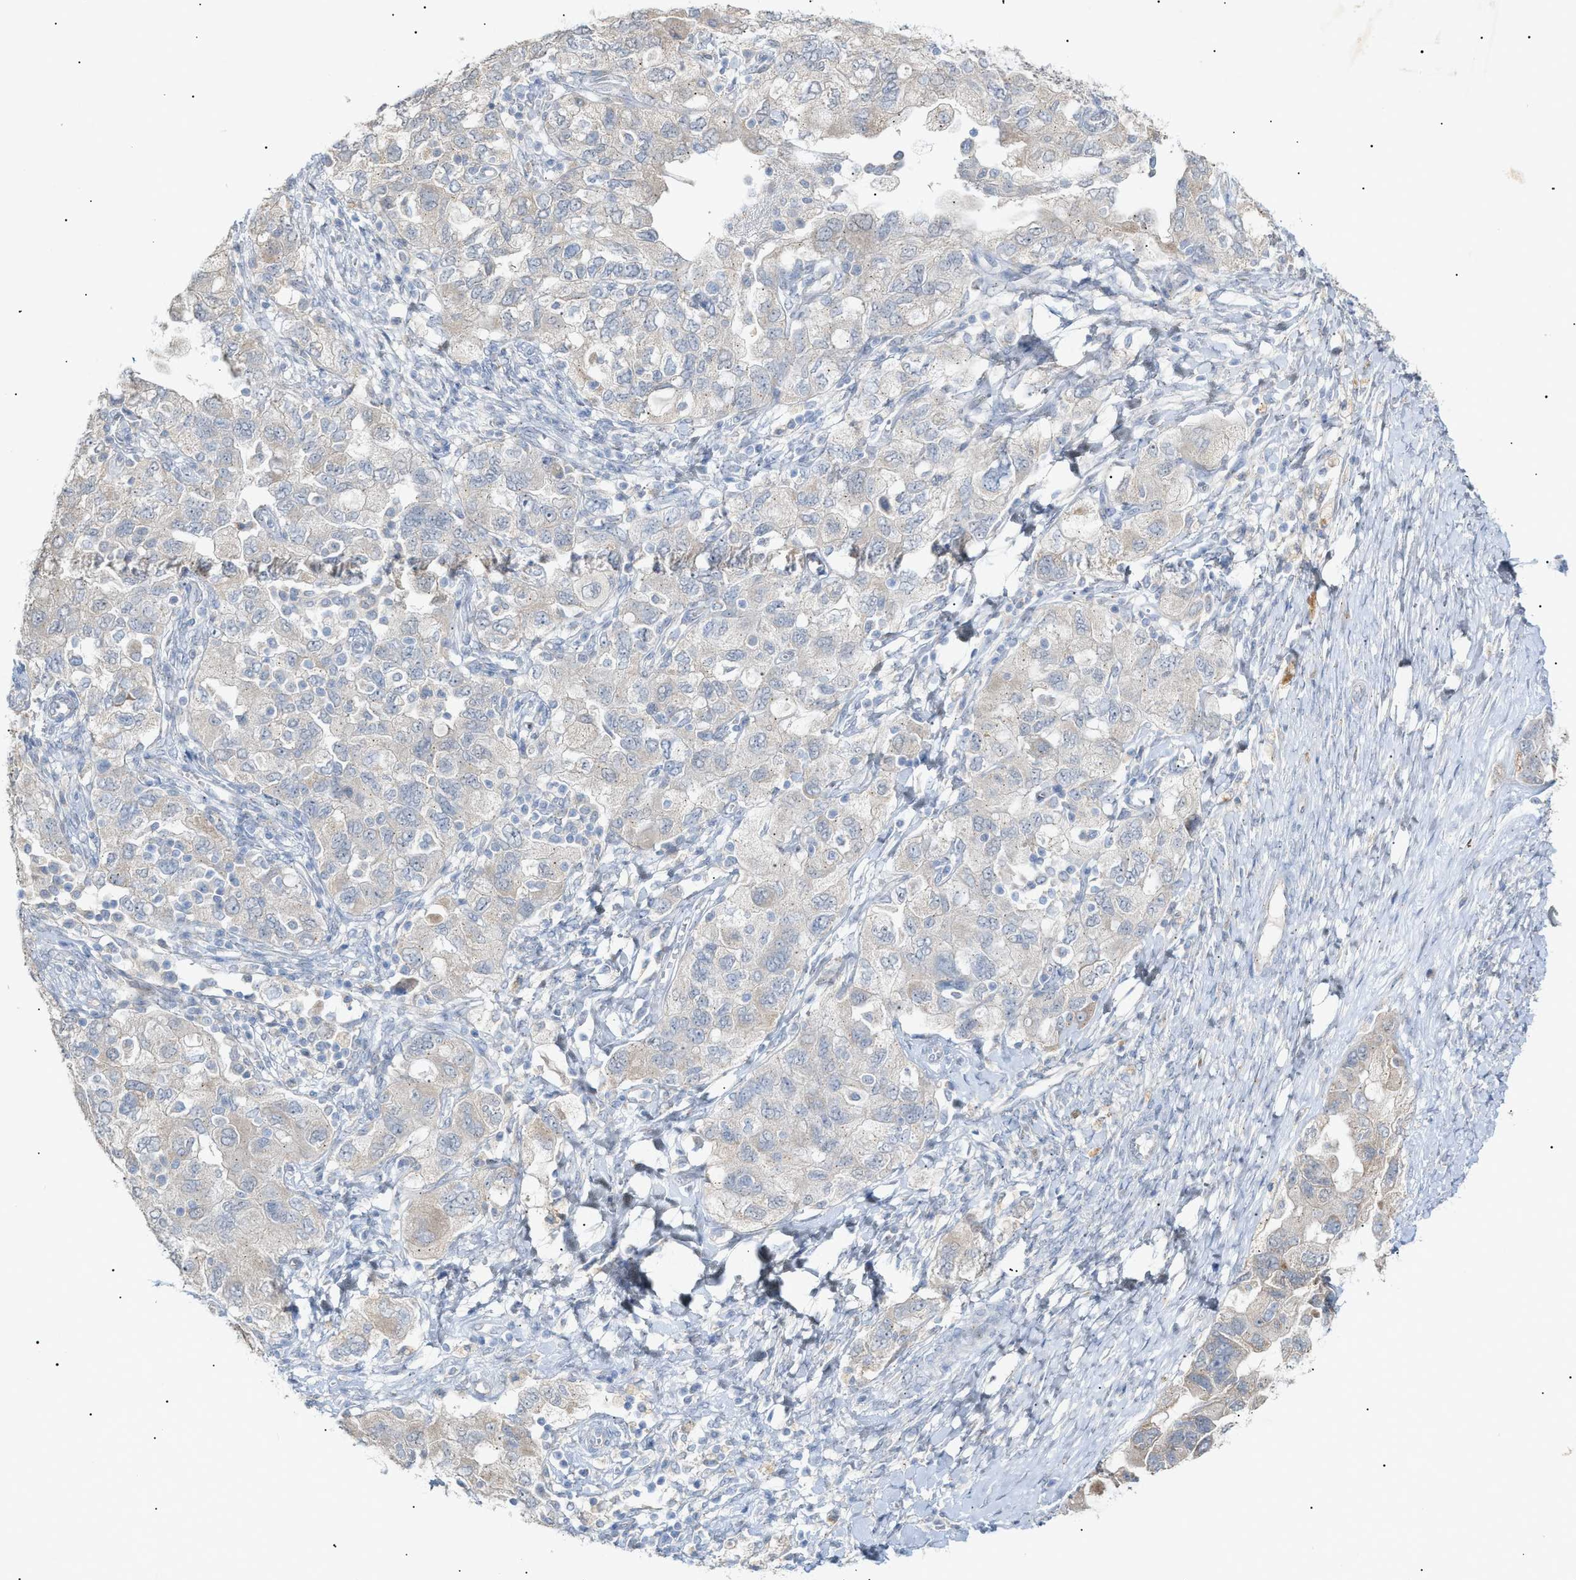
{"staining": {"intensity": "negative", "quantity": "none", "location": "none"}, "tissue": "ovarian cancer", "cell_type": "Tumor cells", "image_type": "cancer", "snomed": [{"axis": "morphology", "description": "Carcinoma, NOS"}, {"axis": "morphology", "description": "Cystadenocarcinoma, serous, NOS"}, {"axis": "topography", "description": "Ovary"}], "caption": "This is a histopathology image of immunohistochemistry (IHC) staining of ovarian serous cystadenocarcinoma, which shows no expression in tumor cells.", "gene": "SLC25A31", "patient": {"sex": "female", "age": 69}}